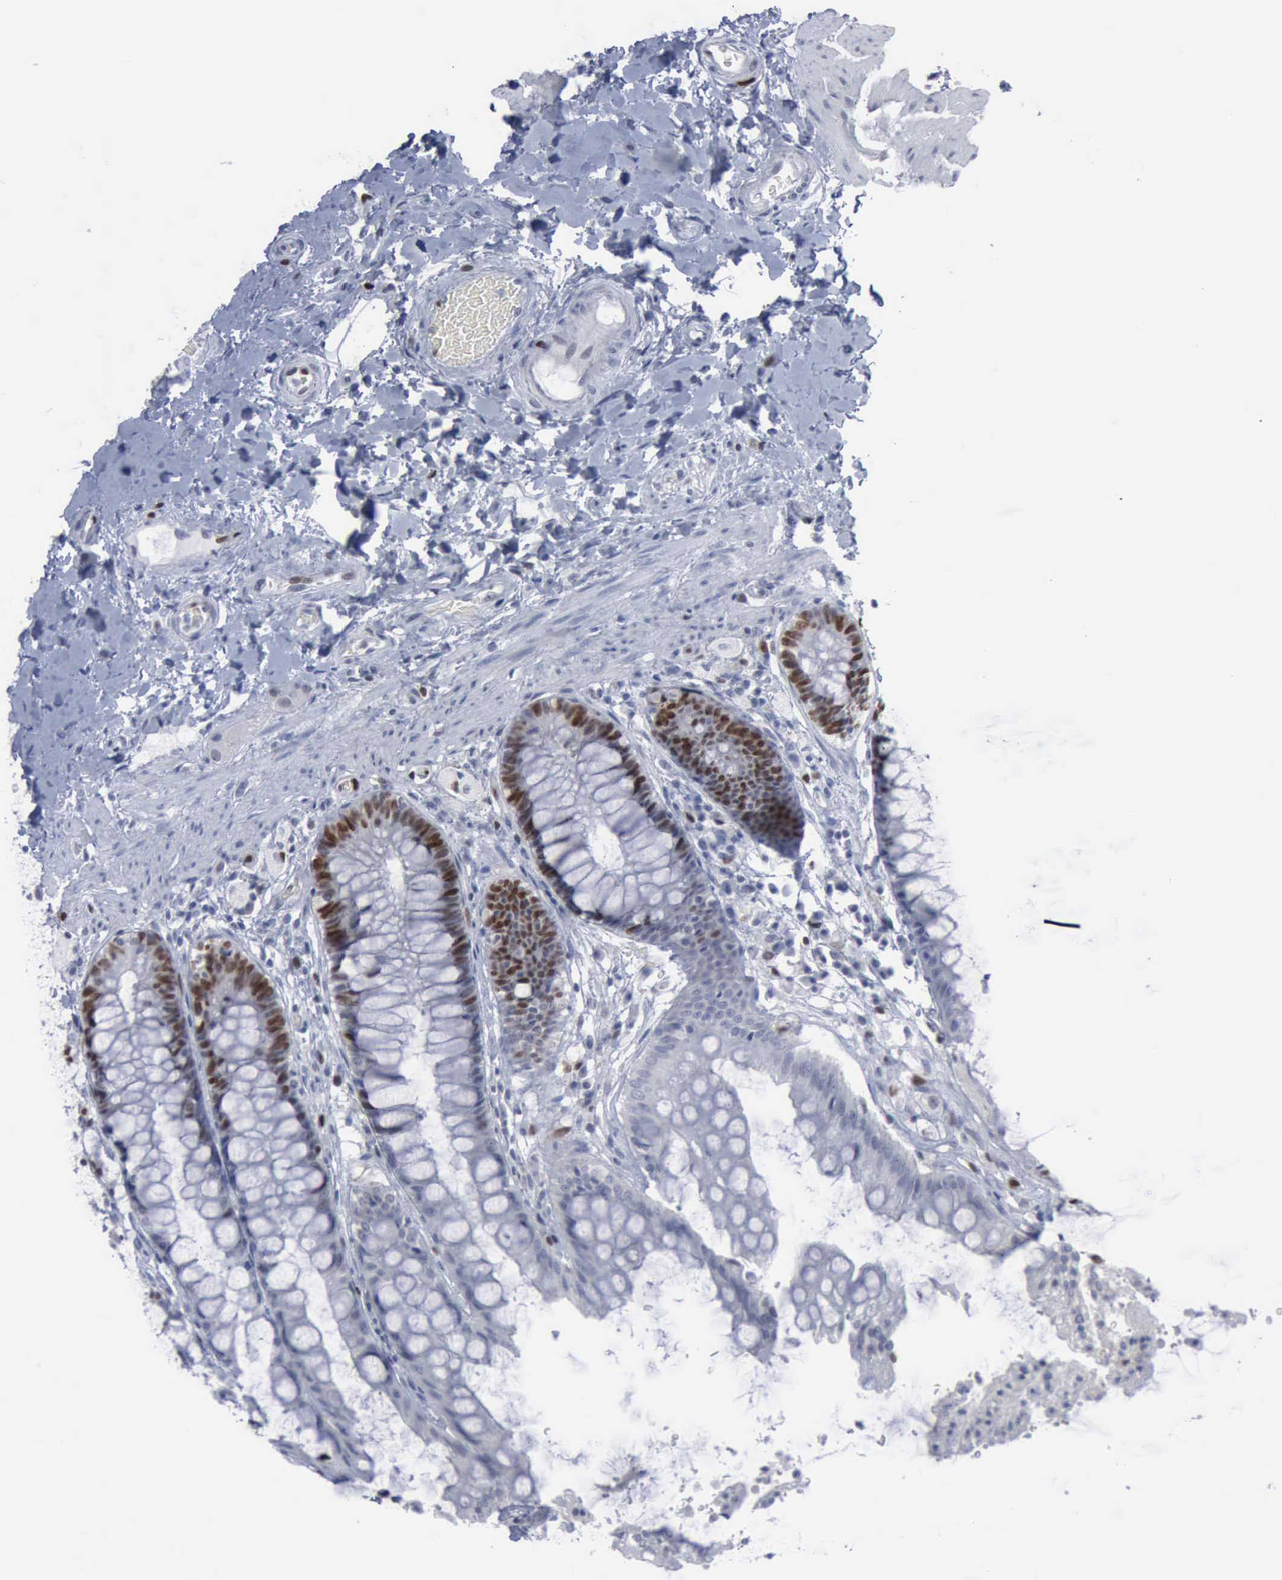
{"staining": {"intensity": "strong", "quantity": "<25%", "location": "nuclear"}, "tissue": "rectum", "cell_type": "Glandular cells", "image_type": "normal", "snomed": [{"axis": "morphology", "description": "Normal tissue, NOS"}, {"axis": "topography", "description": "Rectum"}], "caption": "Strong nuclear protein staining is identified in approximately <25% of glandular cells in rectum. The protein is shown in brown color, while the nuclei are stained blue.", "gene": "MCM5", "patient": {"sex": "female", "age": 46}}